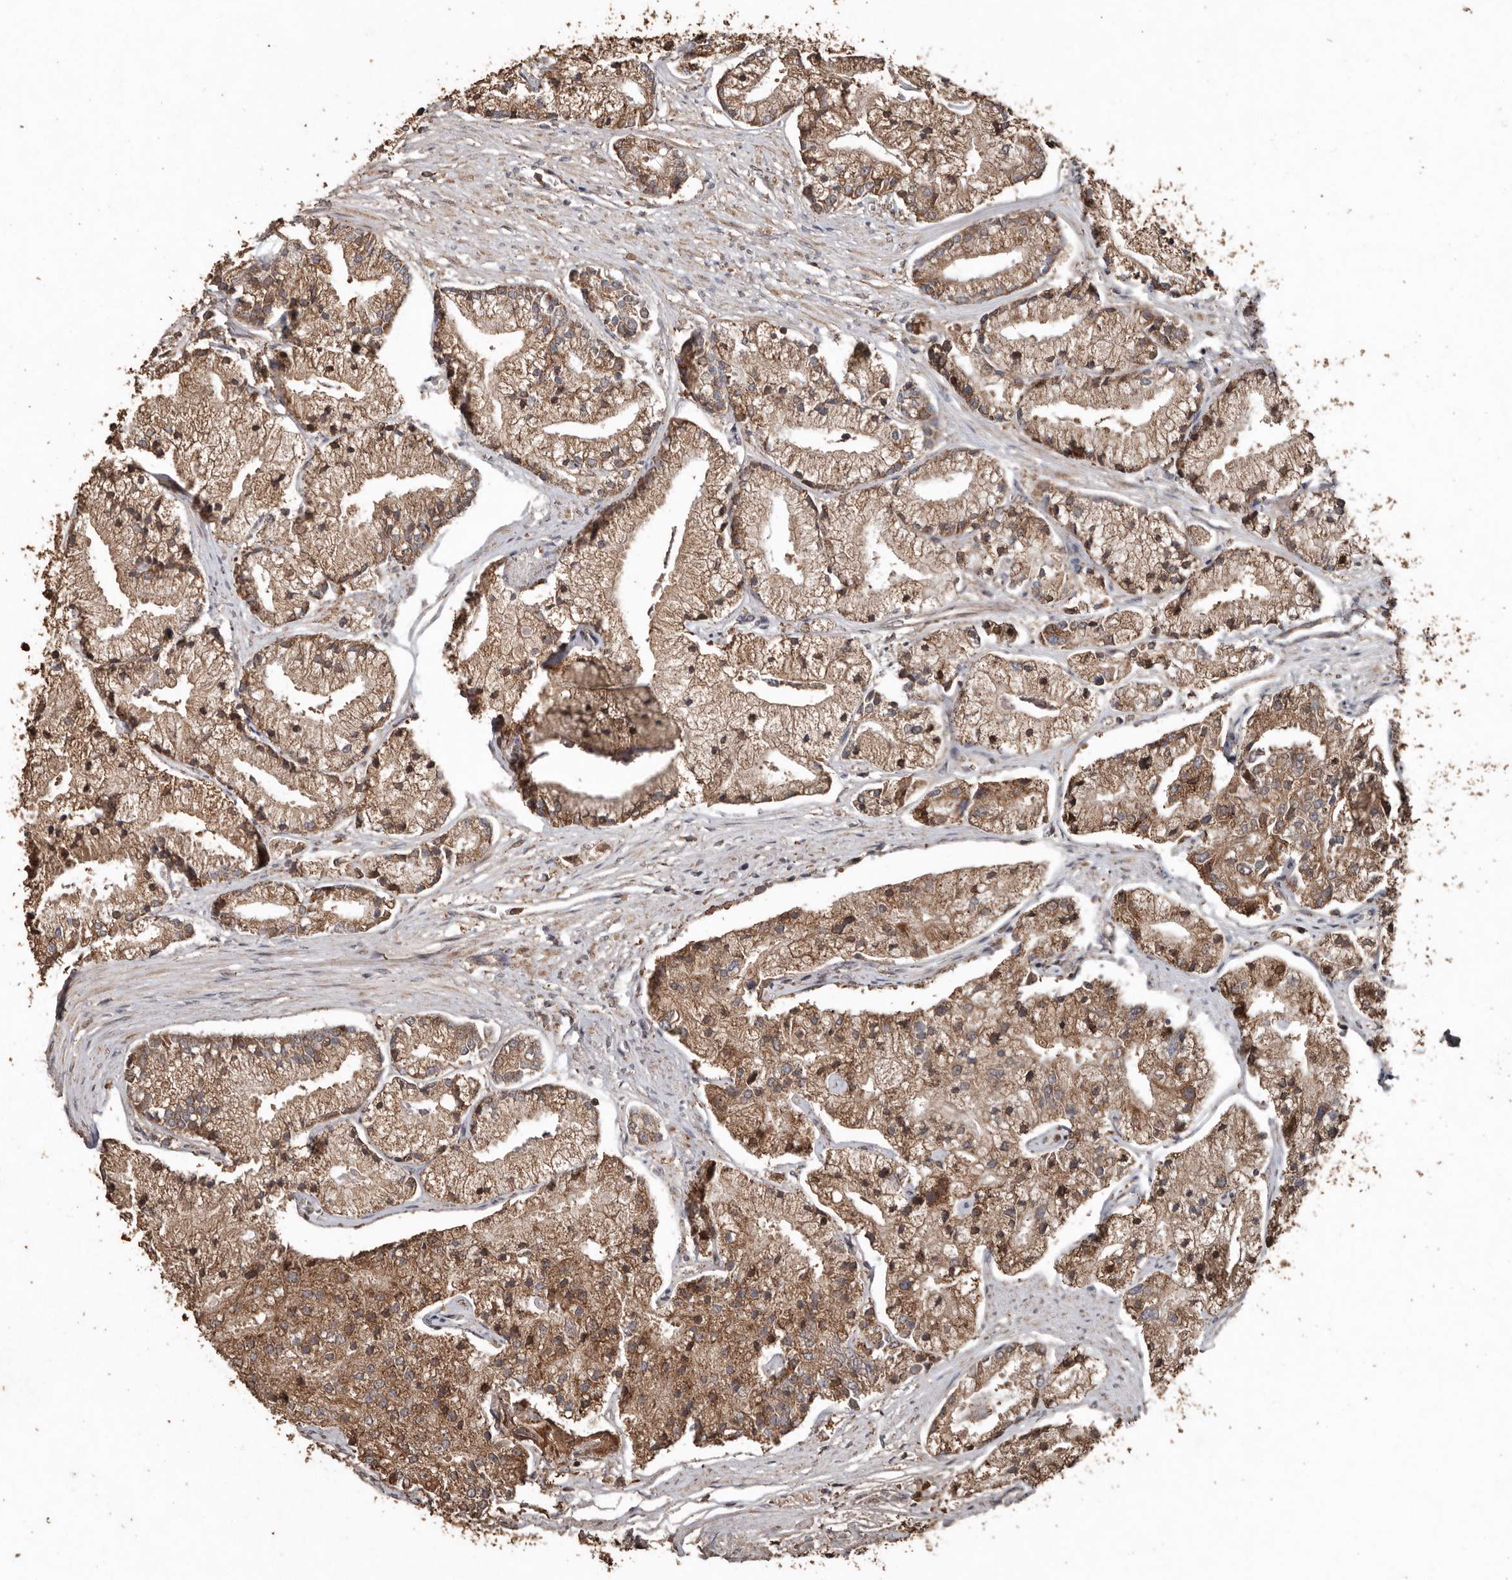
{"staining": {"intensity": "moderate", "quantity": ">75%", "location": "cytoplasmic/membranous"}, "tissue": "prostate cancer", "cell_type": "Tumor cells", "image_type": "cancer", "snomed": [{"axis": "morphology", "description": "Adenocarcinoma, High grade"}, {"axis": "topography", "description": "Prostate"}], "caption": "The immunohistochemical stain shows moderate cytoplasmic/membranous expression in tumor cells of prostate adenocarcinoma (high-grade) tissue.", "gene": "RANBP17", "patient": {"sex": "male", "age": 50}}